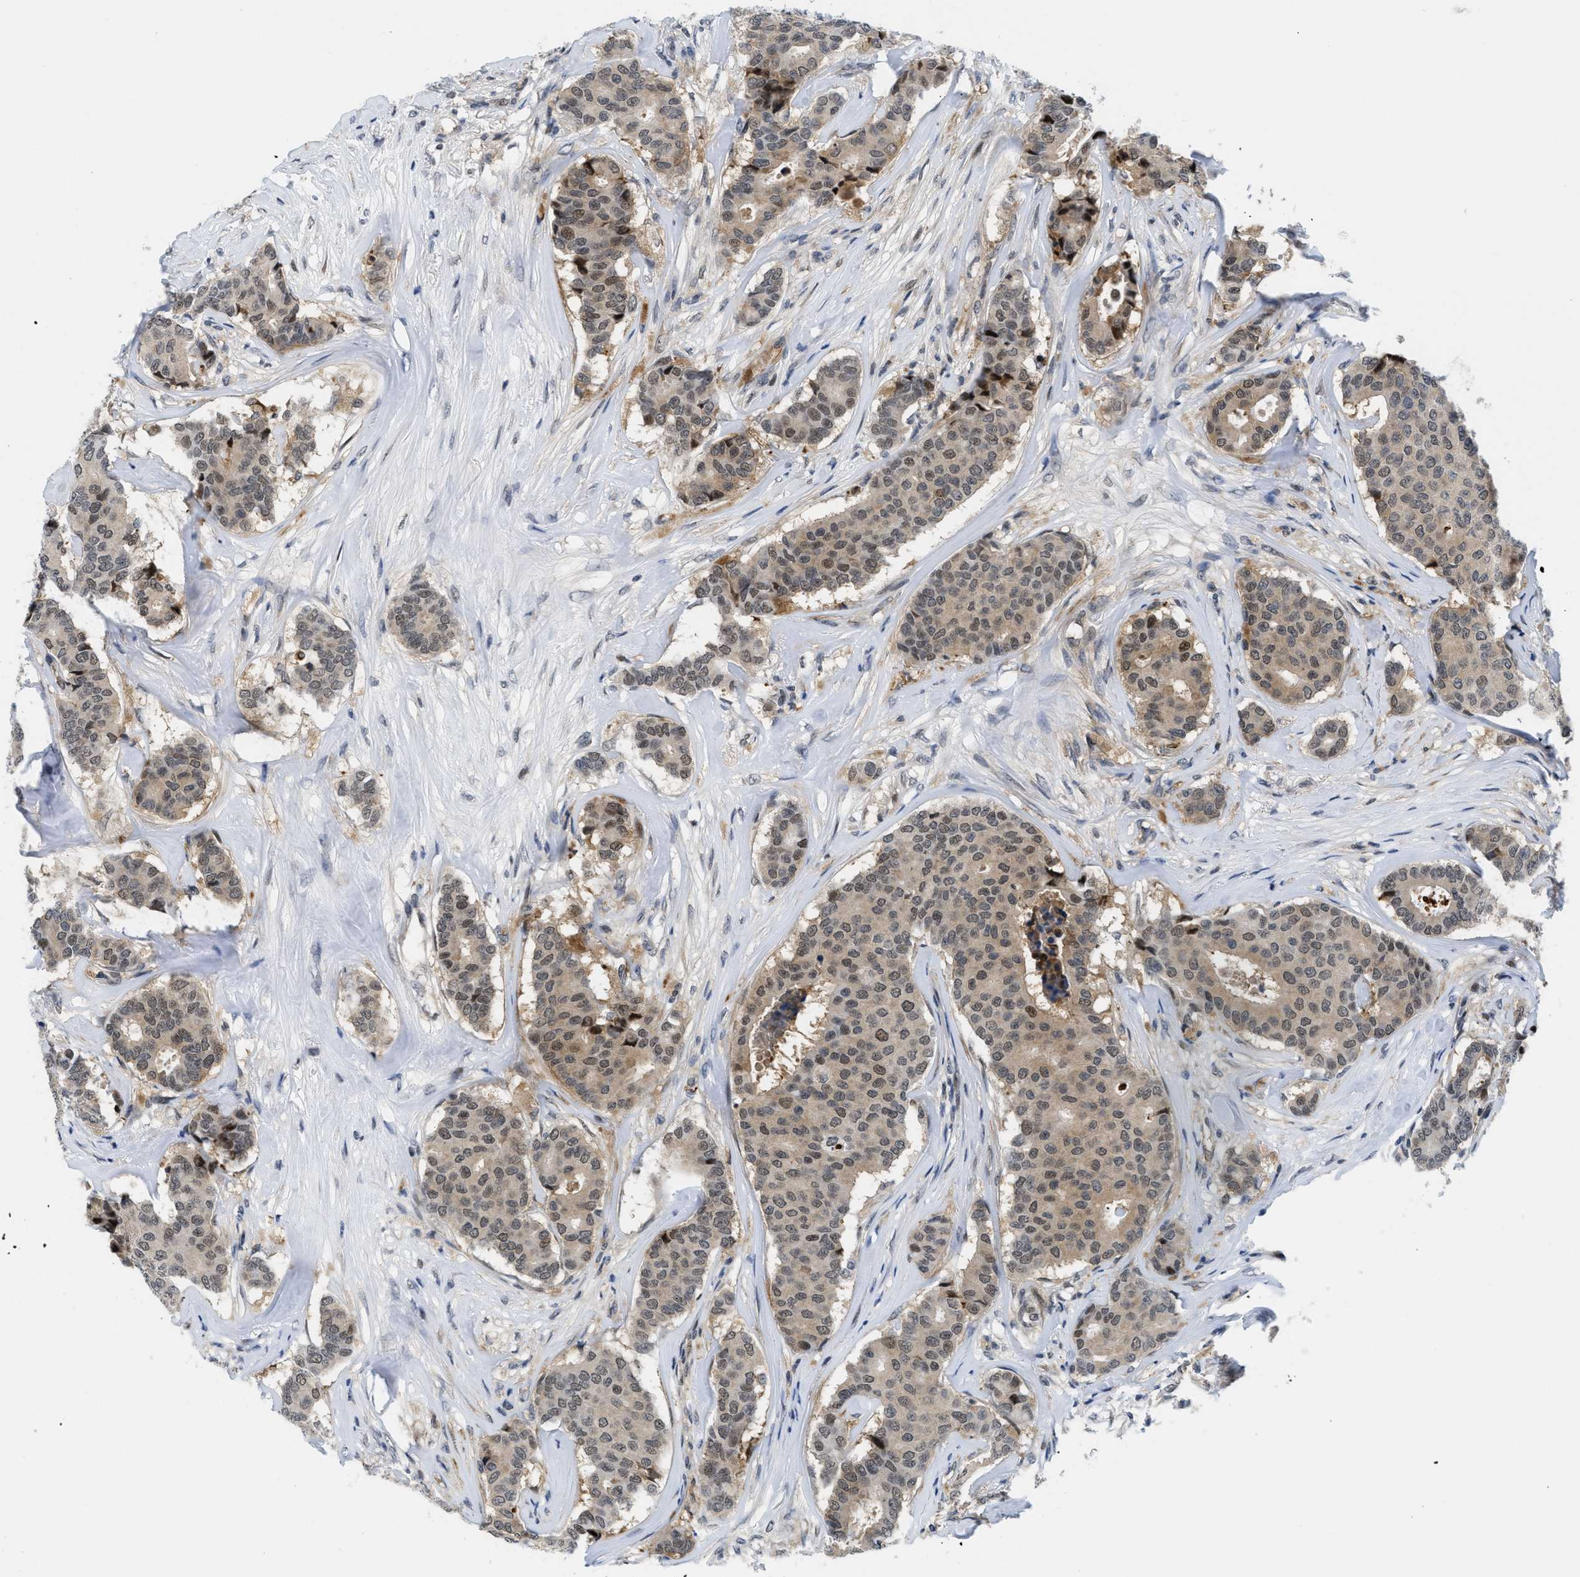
{"staining": {"intensity": "moderate", "quantity": ">75%", "location": "cytoplasmic/membranous,nuclear"}, "tissue": "breast cancer", "cell_type": "Tumor cells", "image_type": "cancer", "snomed": [{"axis": "morphology", "description": "Duct carcinoma"}, {"axis": "topography", "description": "Breast"}], "caption": "Human breast cancer (intraductal carcinoma) stained for a protein (brown) reveals moderate cytoplasmic/membranous and nuclear positive expression in approximately >75% of tumor cells.", "gene": "SLC29A2", "patient": {"sex": "female", "age": 75}}